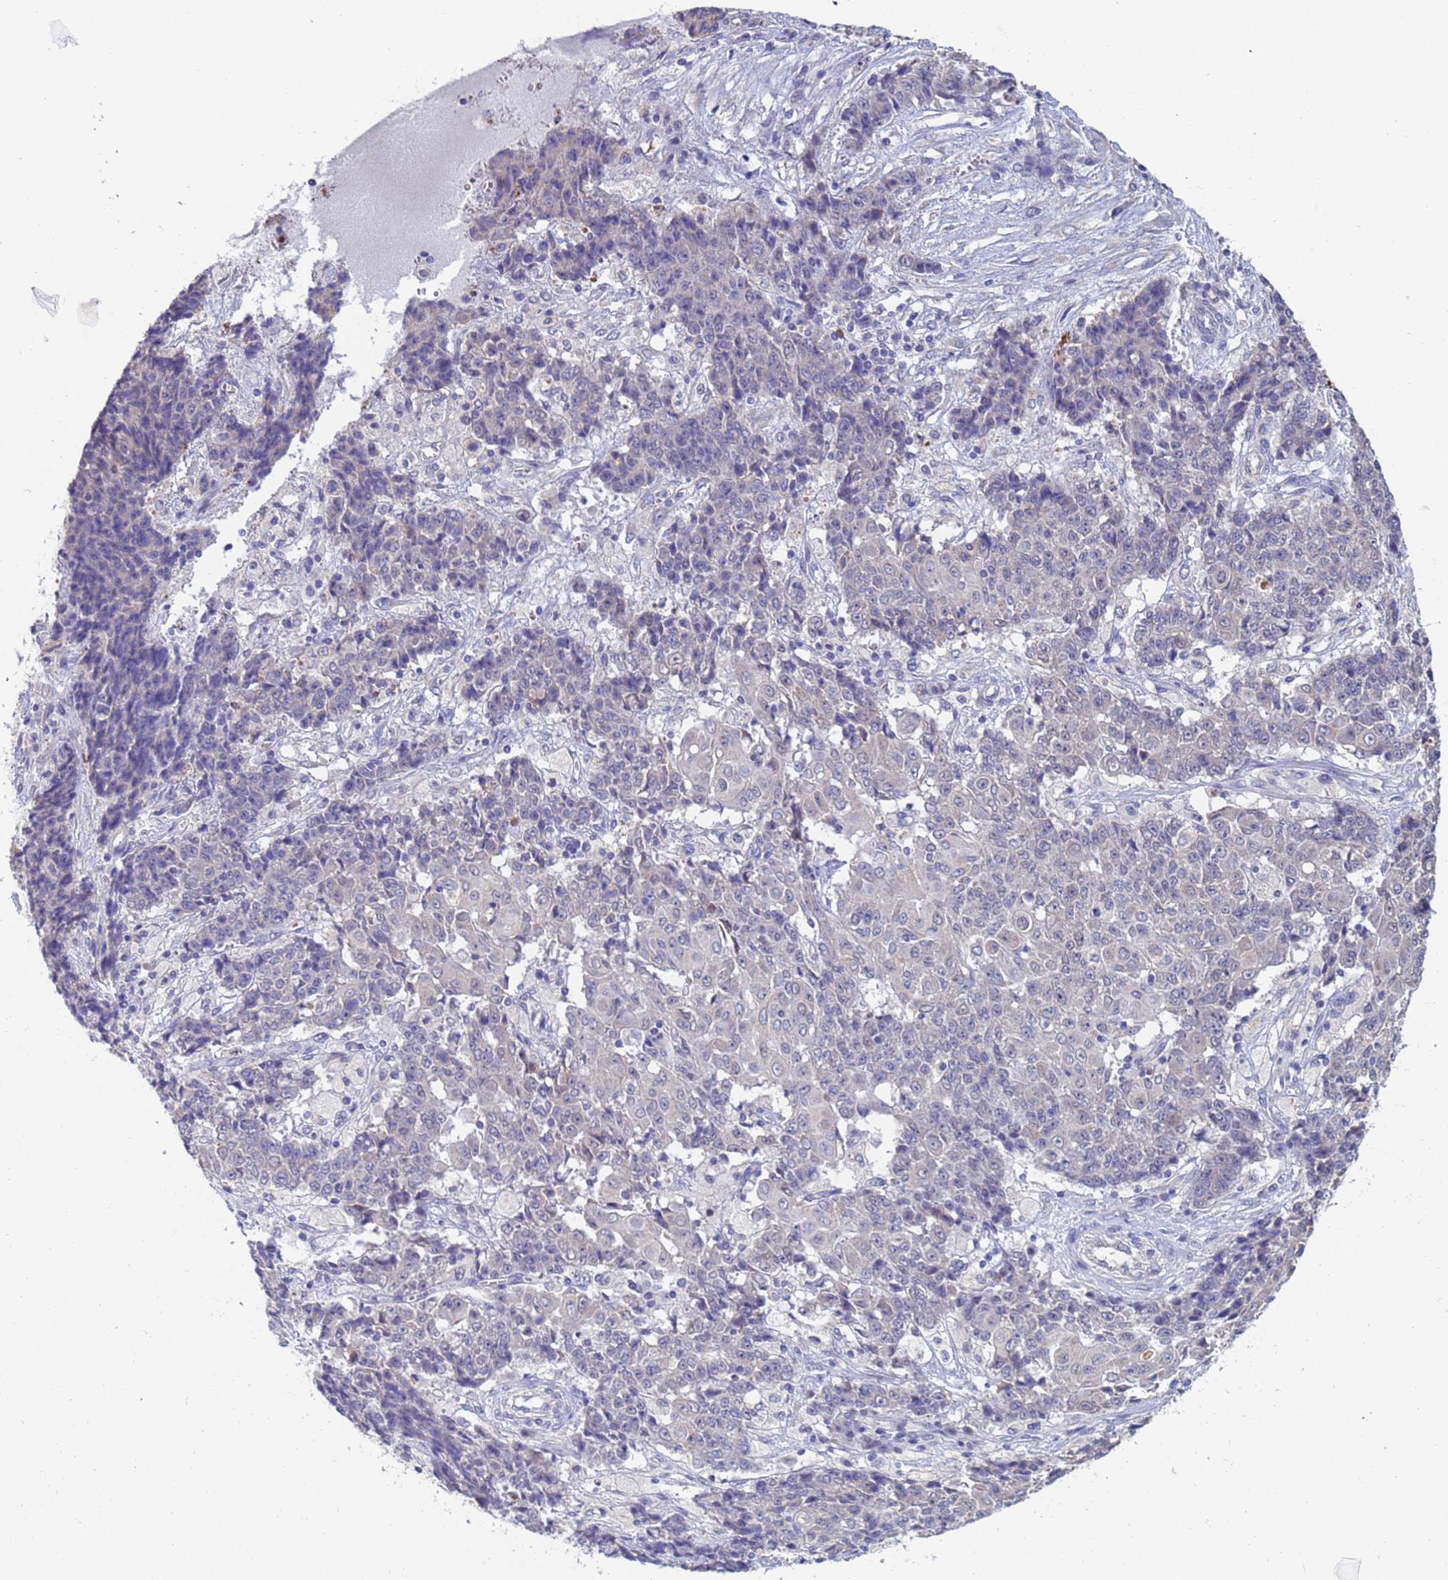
{"staining": {"intensity": "negative", "quantity": "none", "location": "none"}, "tissue": "ovarian cancer", "cell_type": "Tumor cells", "image_type": "cancer", "snomed": [{"axis": "morphology", "description": "Carcinoma, endometroid"}, {"axis": "topography", "description": "Ovary"}], "caption": "Tumor cells show no significant staining in ovarian endometroid carcinoma.", "gene": "IHO1", "patient": {"sex": "female", "age": 42}}